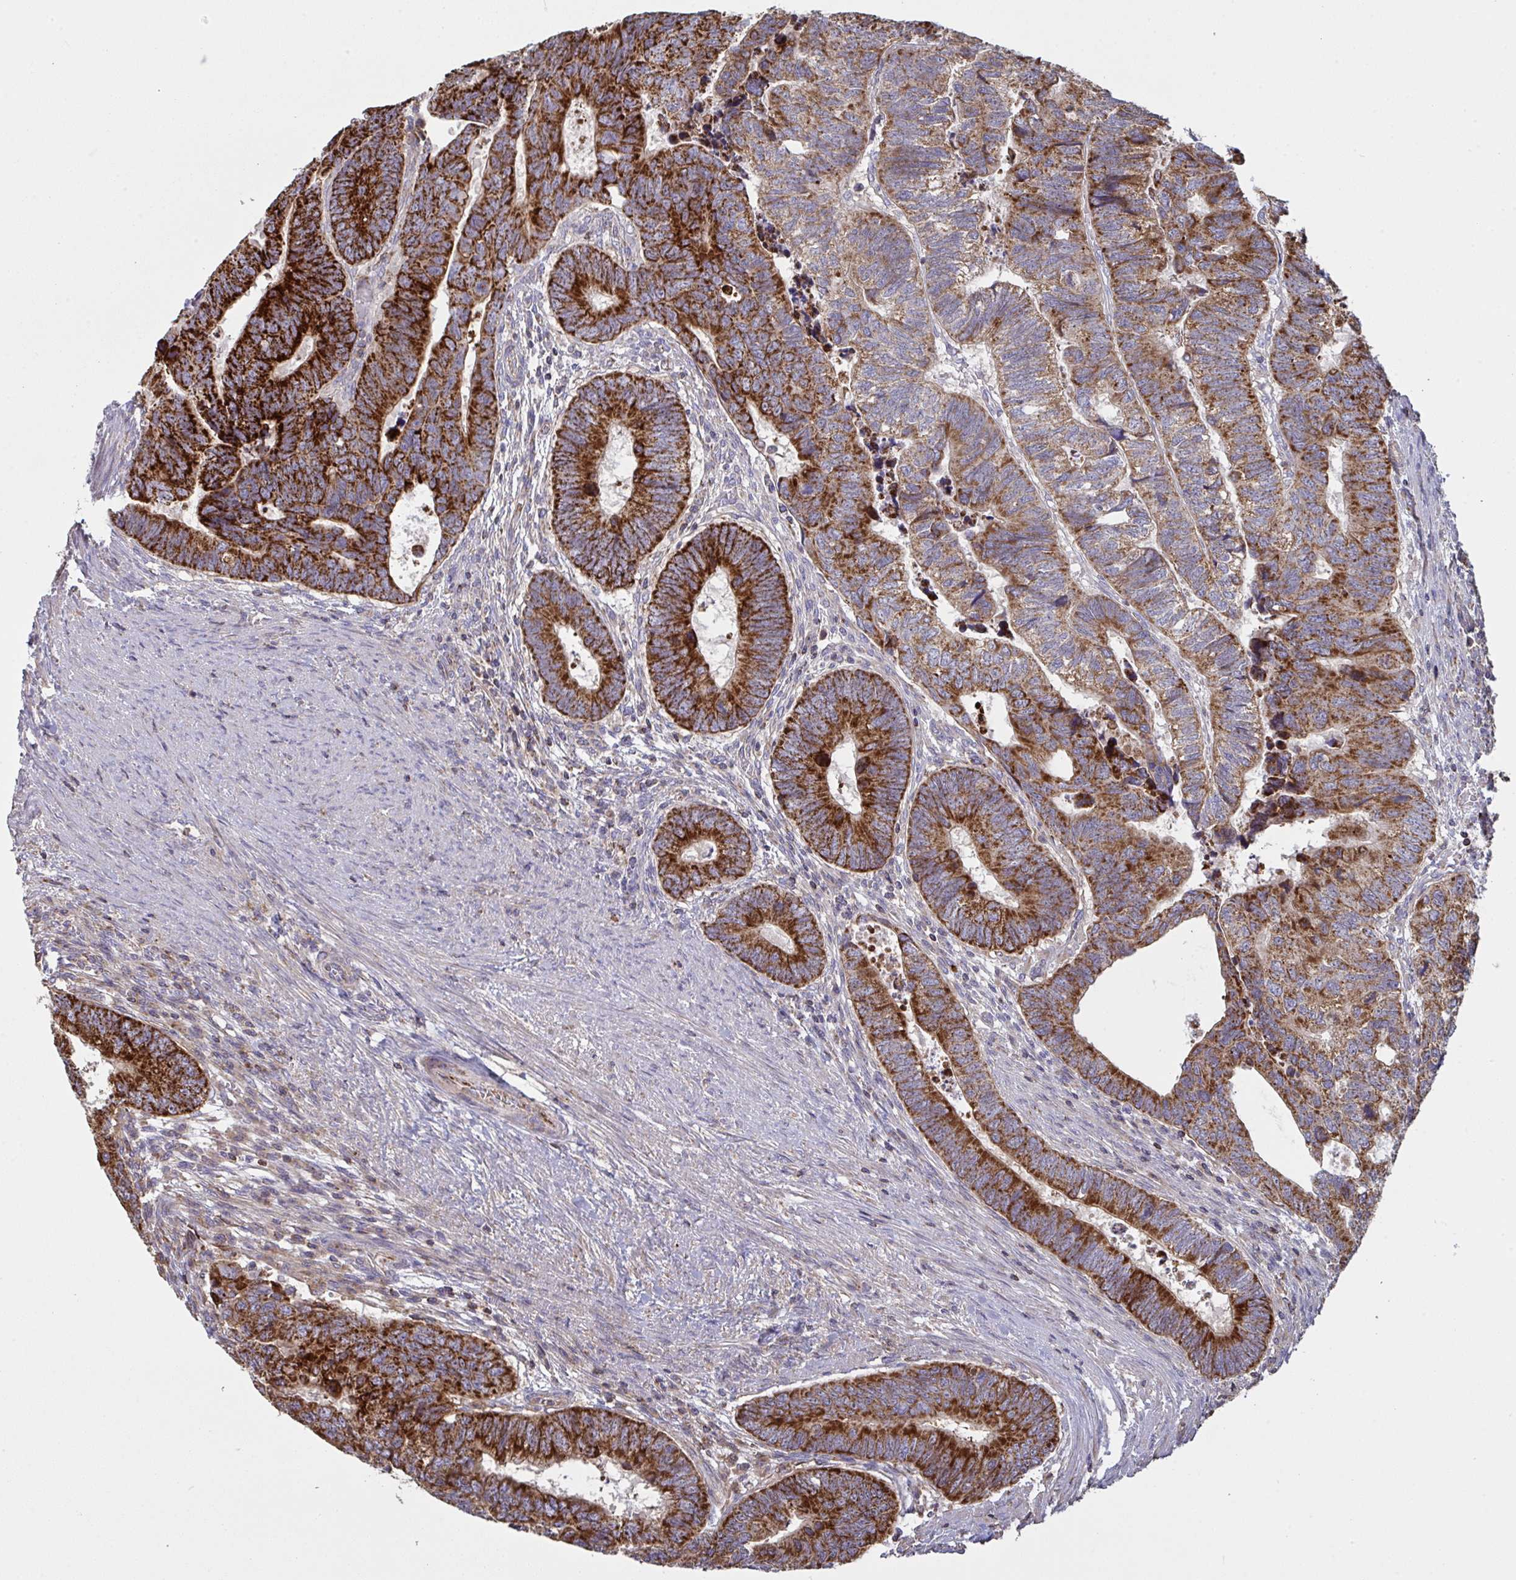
{"staining": {"intensity": "strong", "quantity": ">75%", "location": "cytoplasmic/membranous"}, "tissue": "colorectal cancer", "cell_type": "Tumor cells", "image_type": "cancer", "snomed": [{"axis": "morphology", "description": "Adenocarcinoma, NOS"}, {"axis": "topography", "description": "Colon"}], "caption": "A micrograph of adenocarcinoma (colorectal) stained for a protein exhibits strong cytoplasmic/membranous brown staining in tumor cells.", "gene": "MICOS10", "patient": {"sex": "male", "age": 62}}